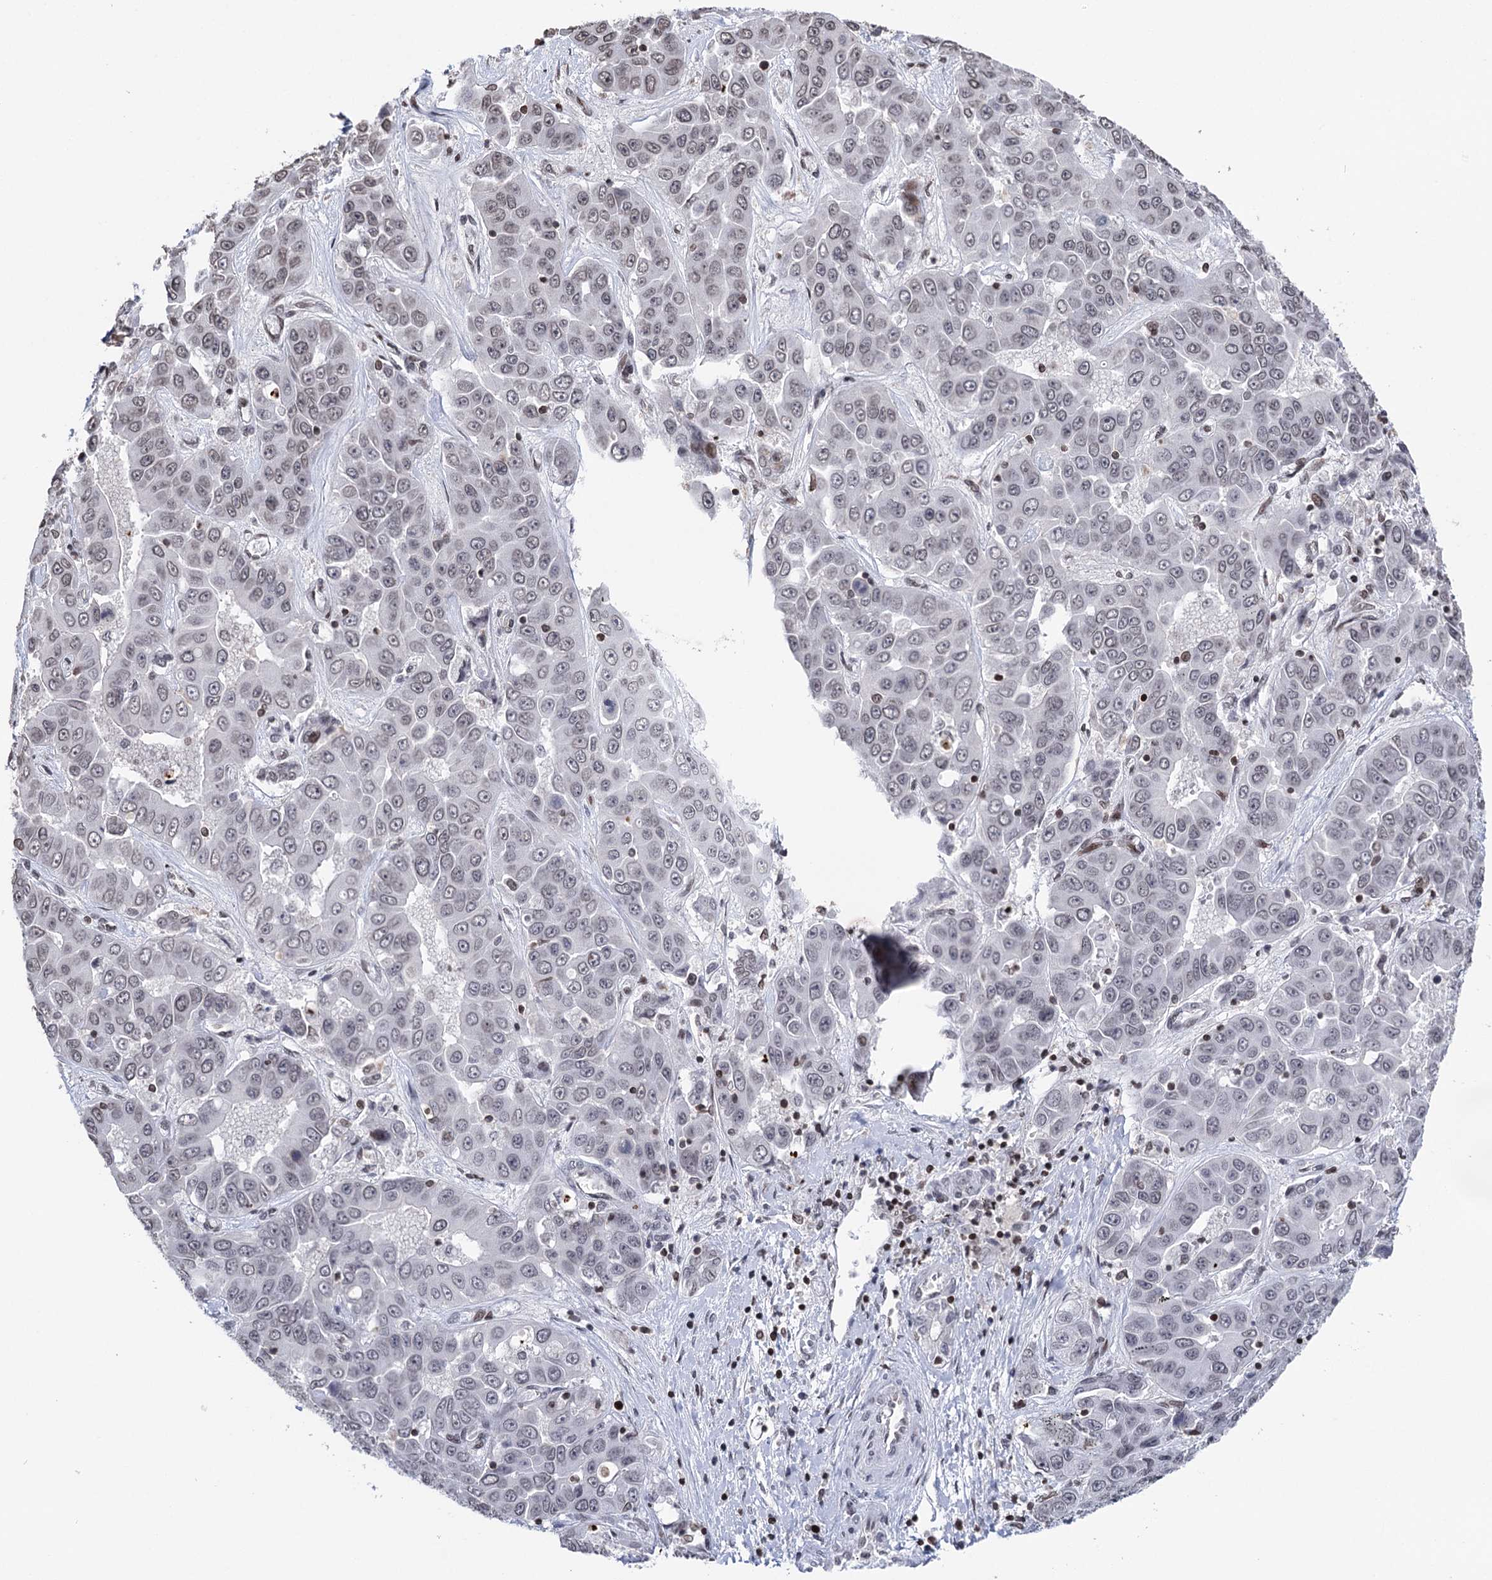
{"staining": {"intensity": "weak", "quantity": "<25%", "location": "nuclear"}, "tissue": "liver cancer", "cell_type": "Tumor cells", "image_type": "cancer", "snomed": [{"axis": "morphology", "description": "Cholangiocarcinoma"}, {"axis": "topography", "description": "Liver"}], "caption": "High power microscopy micrograph of an immunohistochemistry (IHC) image of liver cancer (cholangiocarcinoma), revealing no significant staining in tumor cells. Brightfield microscopy of IHC stained with DAB (brown) and hematoxylin (blue), captured at high magnification.", "gene": "CCDC77", "patient": {"sex": "female", "age": 52}}